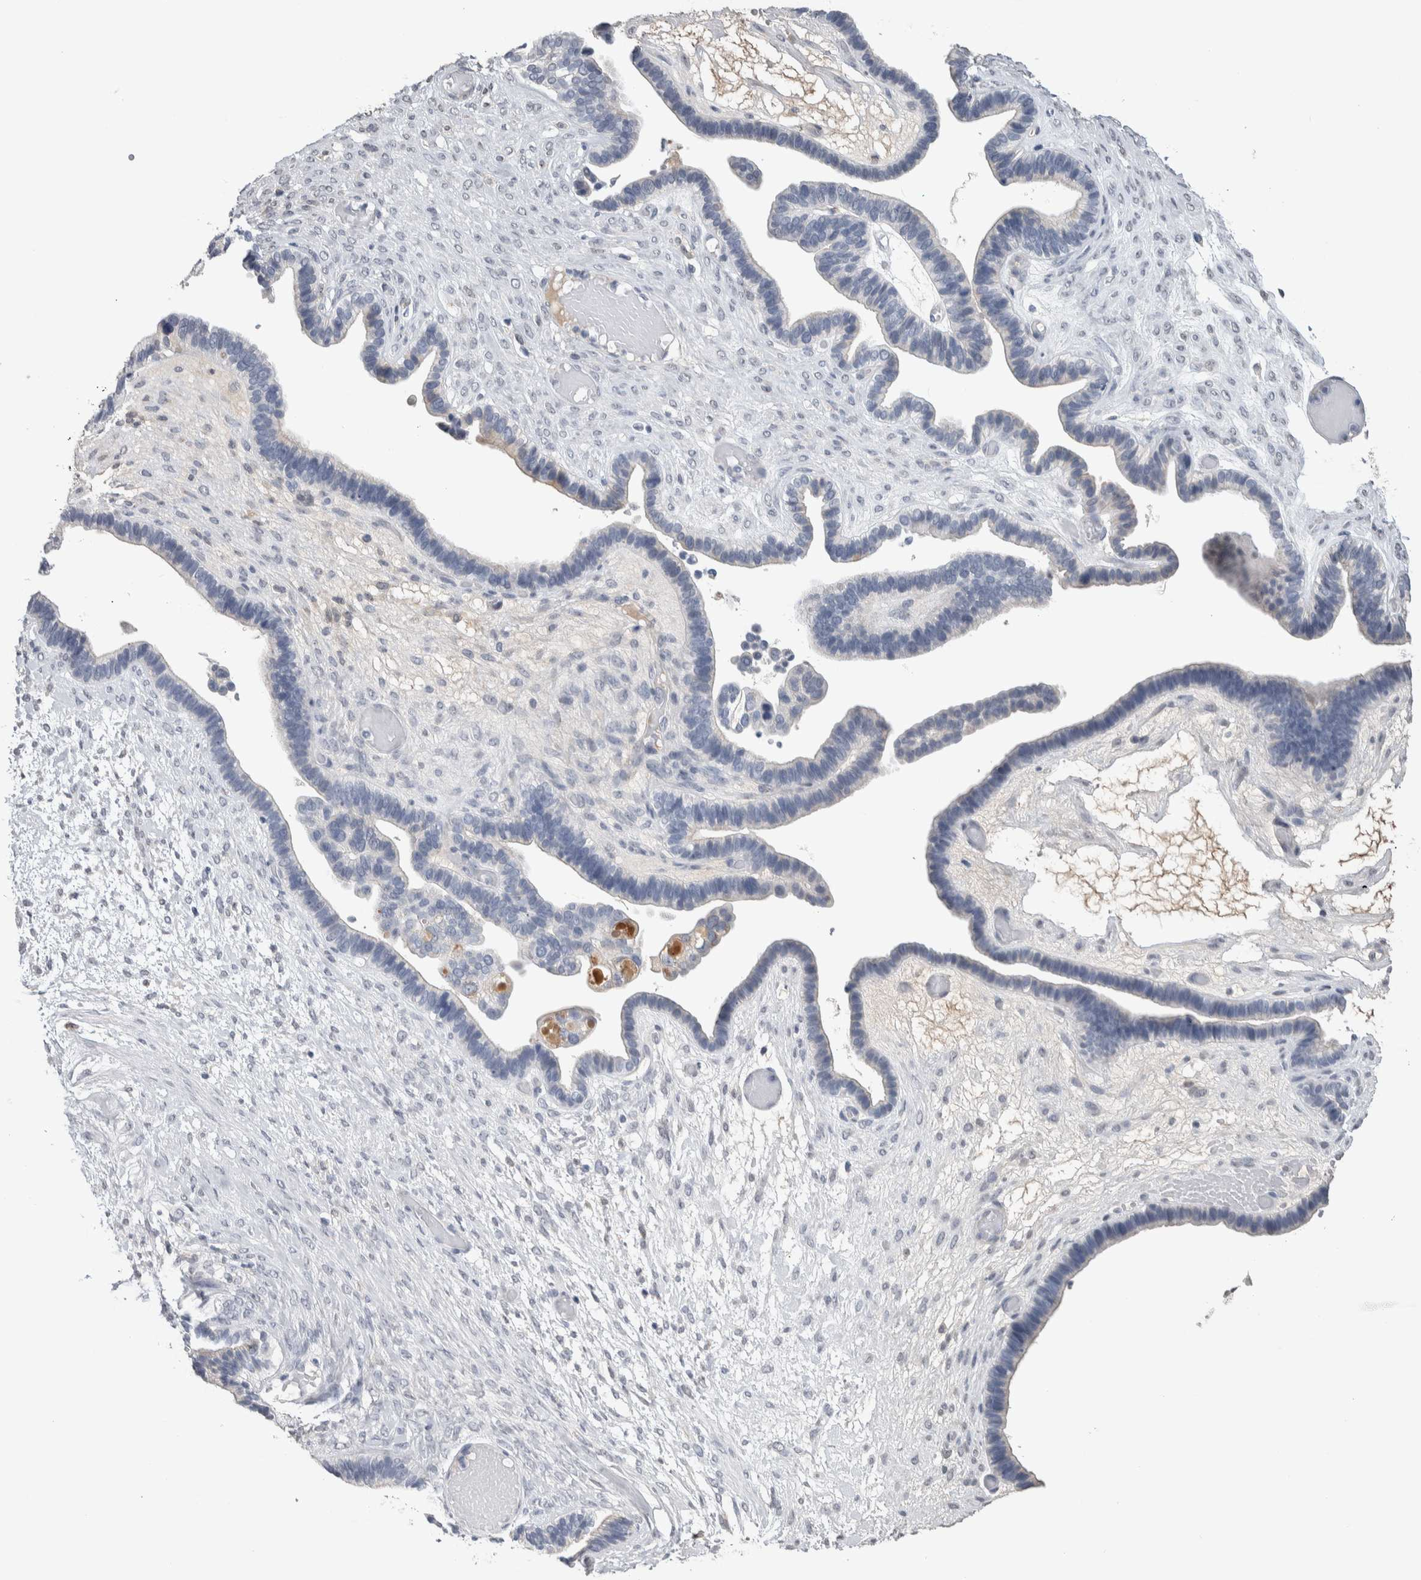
{"staining": {"intensity": "negative", "quantity": "none", "location": "none"}, "tissue": "ovarian cancer", "cell_type": "Tumor cells", "image_type": "cancer", "snomed": [{"axis": "morphology", "description": "Cystadenocarcinoma, serous, NOS"}, {"axis": "topography", "description": "Ovary"}], "caption": "Photomicrograph shows no protein expression in tumor cells of ovarian cancer (serous cystadenocarcinoma) tissue.", "gene": "TMEM102", "patient": {"sex": "female", "age": 56}}